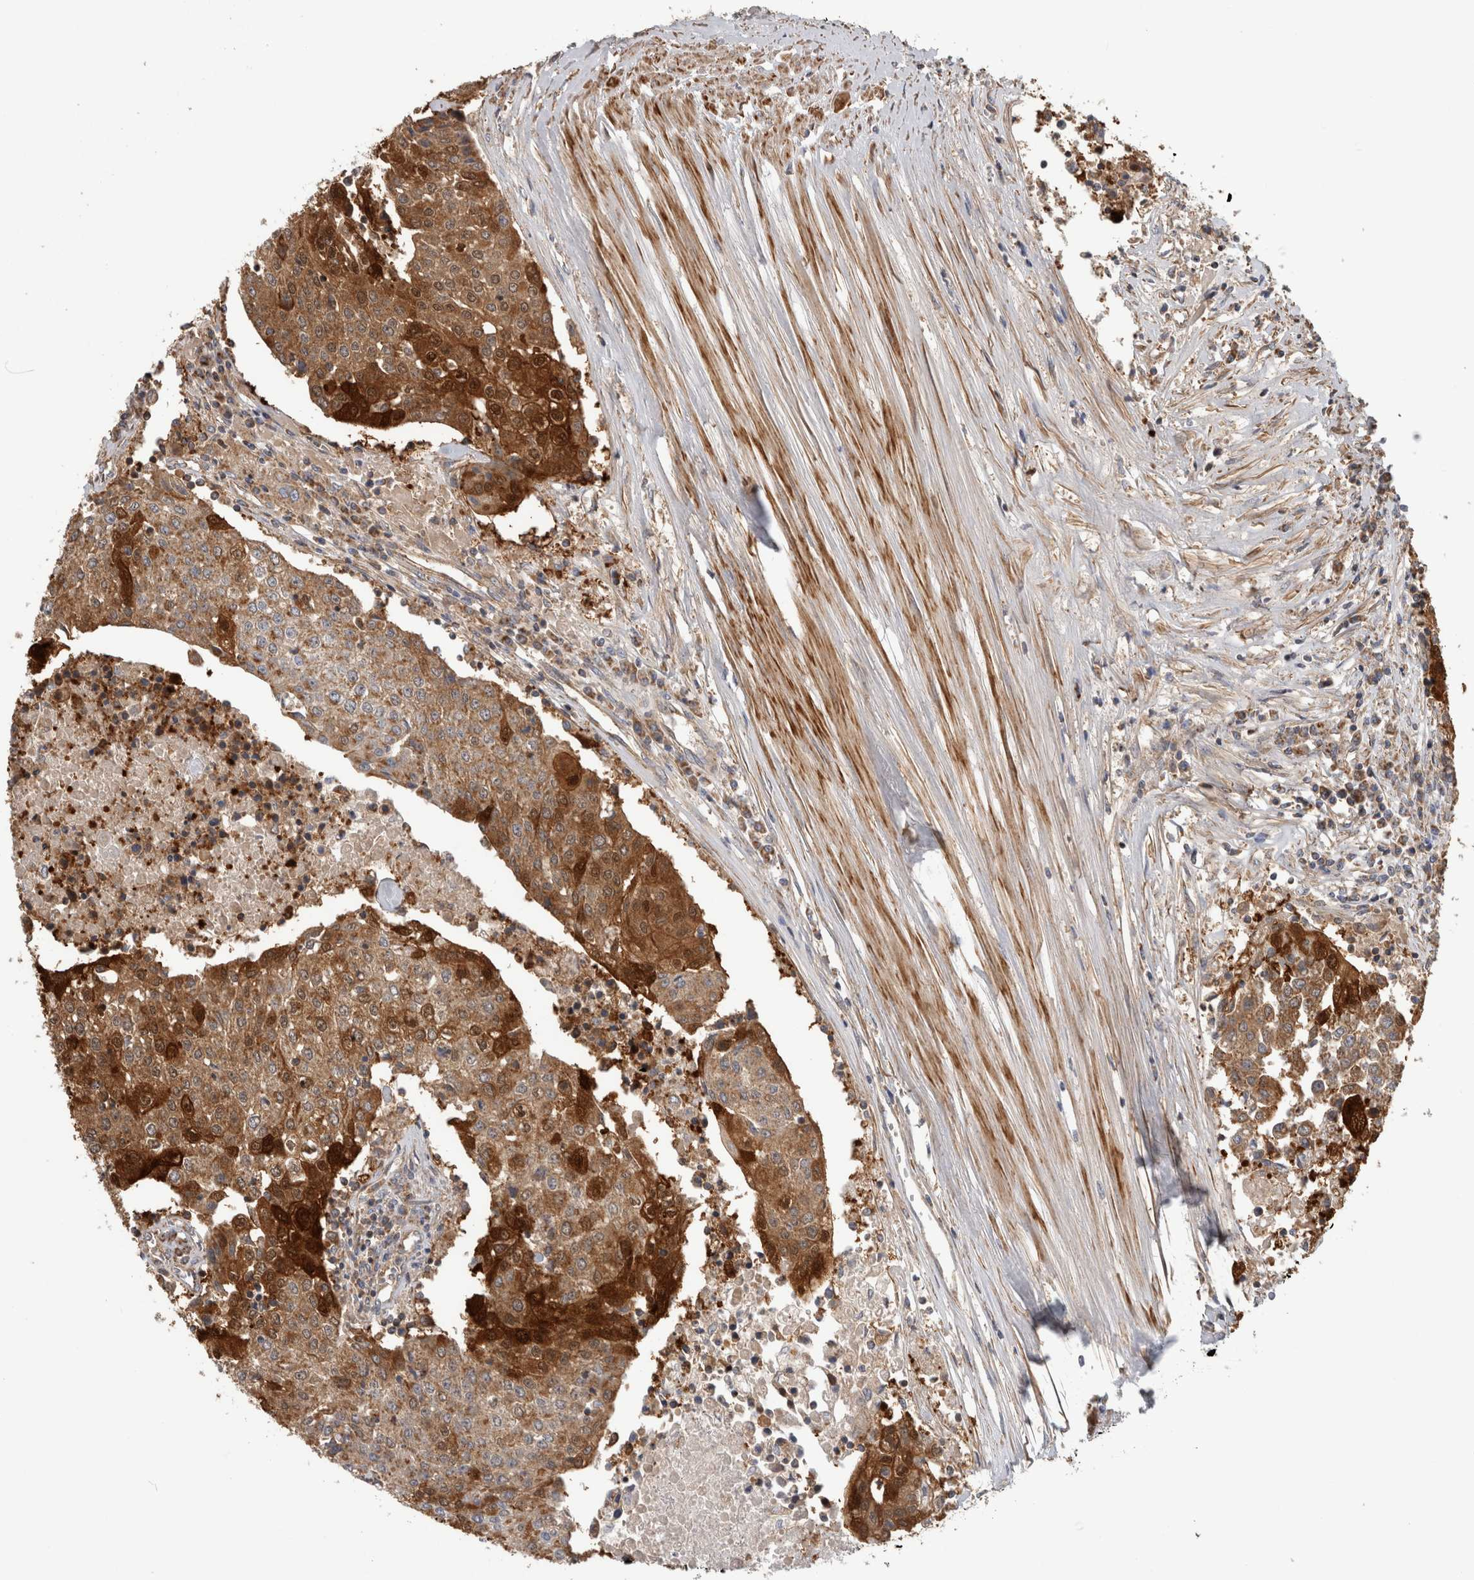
{"staining": {"intensity": "moderate", "quantity": ">75%", "location": "cytoplasmic/membranous,nuclear"}, "tissue": "urothelial cancer", "cell_type": "Tumor cells", "image_type": "cancer", "snomed": [{"axis": "morphology", "description": "Urothelial carcinoma, High grade"}, {"axis": "topography", "description": "Urinary bladder"}], "caption": "Immunohistochemical staining of human urothelial cancer exhibits moderate cytoplasmic/membranous and nuclear protein staining in about >75% of tumor cells. Using DAB (brown) and hematoxylin (blue) stains, captured at high magnification using brightfield microscopy.", "gene": "SFXN2", "patient": {"sex": "female", "age": 85}}